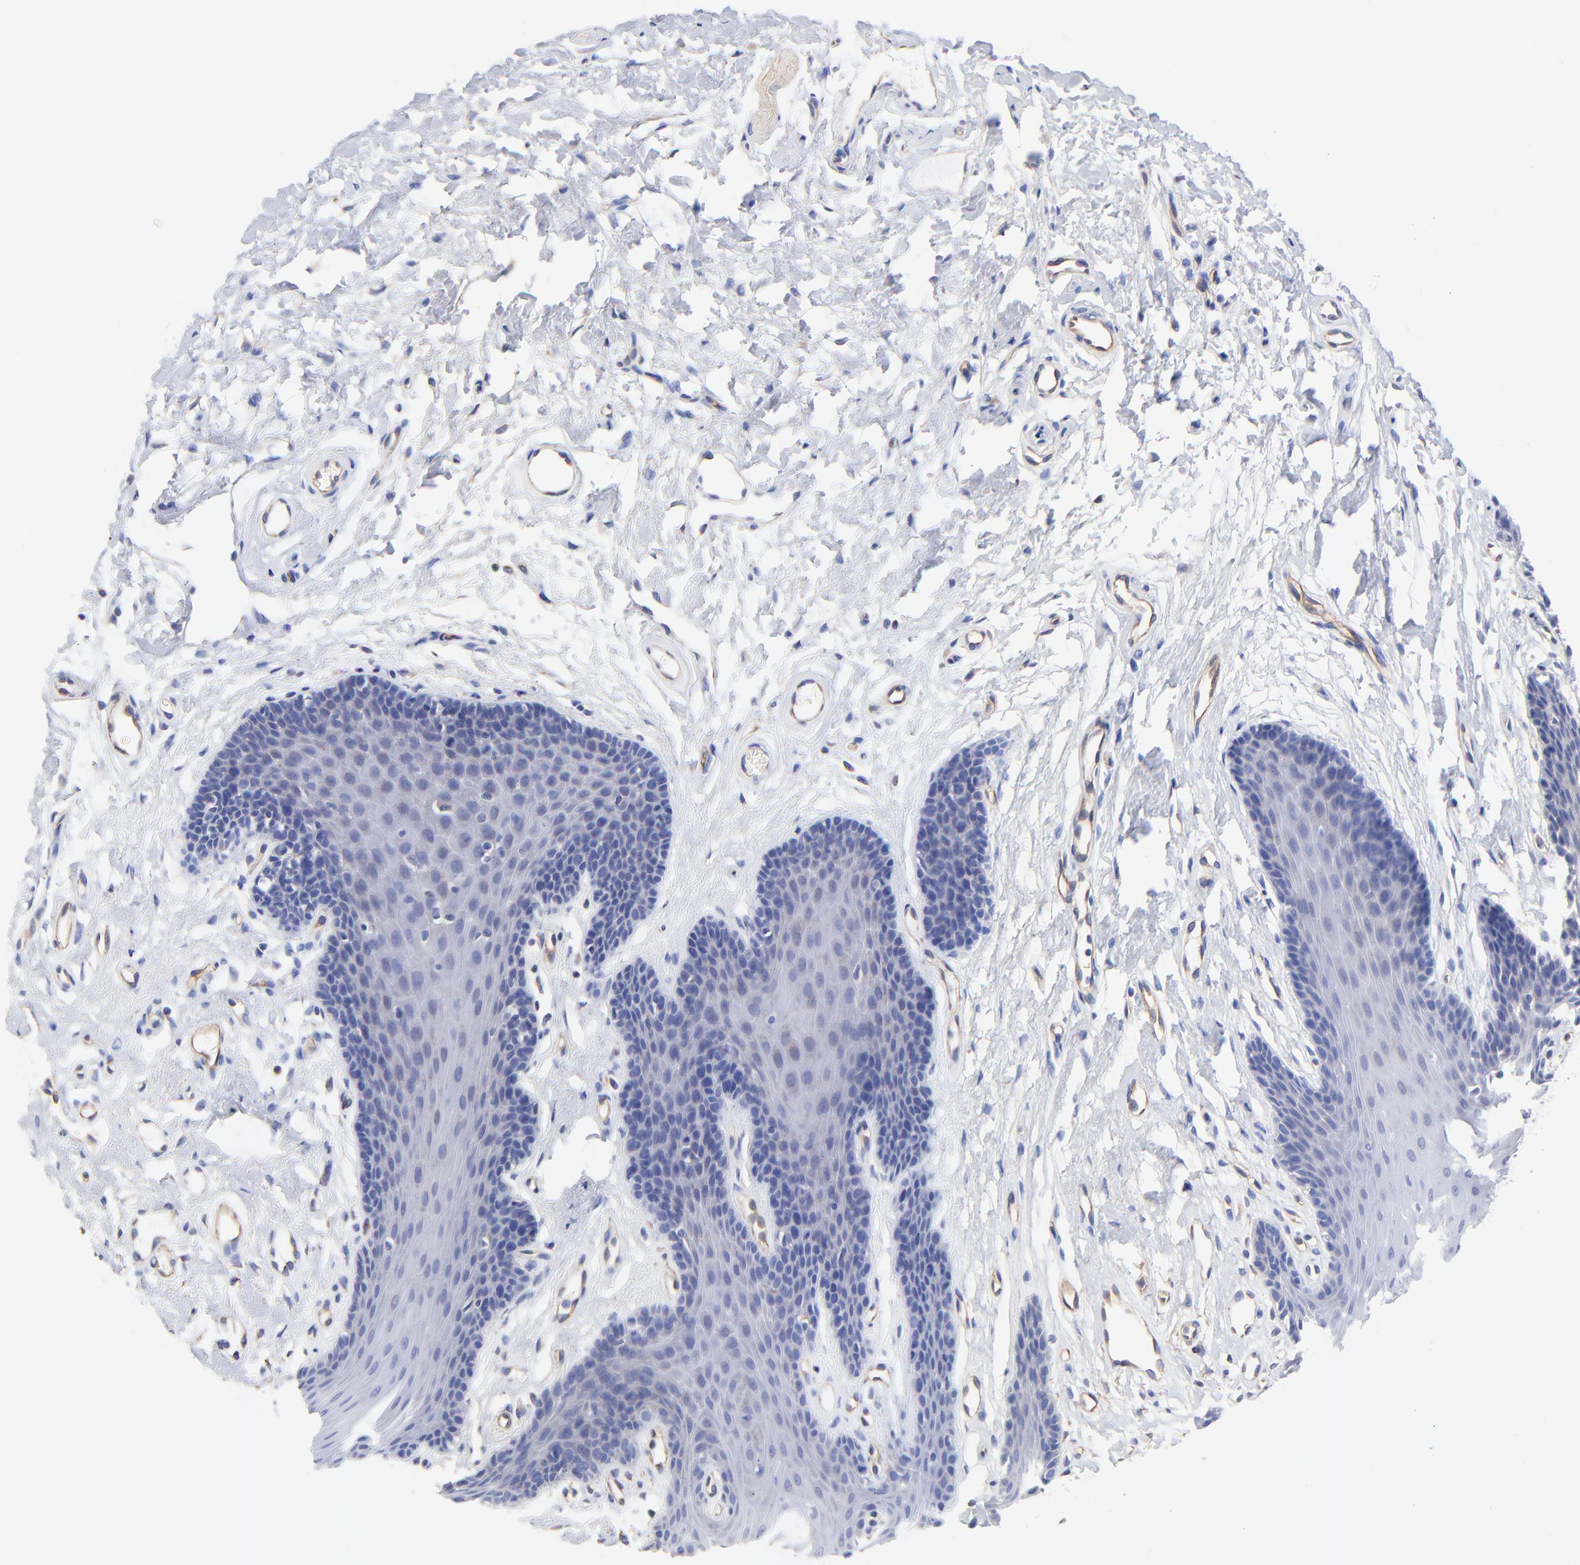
{"staining": {"intensity": "negative", "quantity": "none", "location": "none"}, "tissue": "oral mucosa", "cell_type": "Squamous epithelial cells", "image_type": "normal", "snomed": [{"axis": "morphology", "description": "Normal tissue, NOS"}, {"axis": "topography", "description": "Oral tissue"}], "caption": "Immunohistochemical staining of normal oral mucosa demonstrates no significant expression in squamous epithelial cells.", "gene": "SLC44A2", "patient": {"sex": "male", "age": 62}}